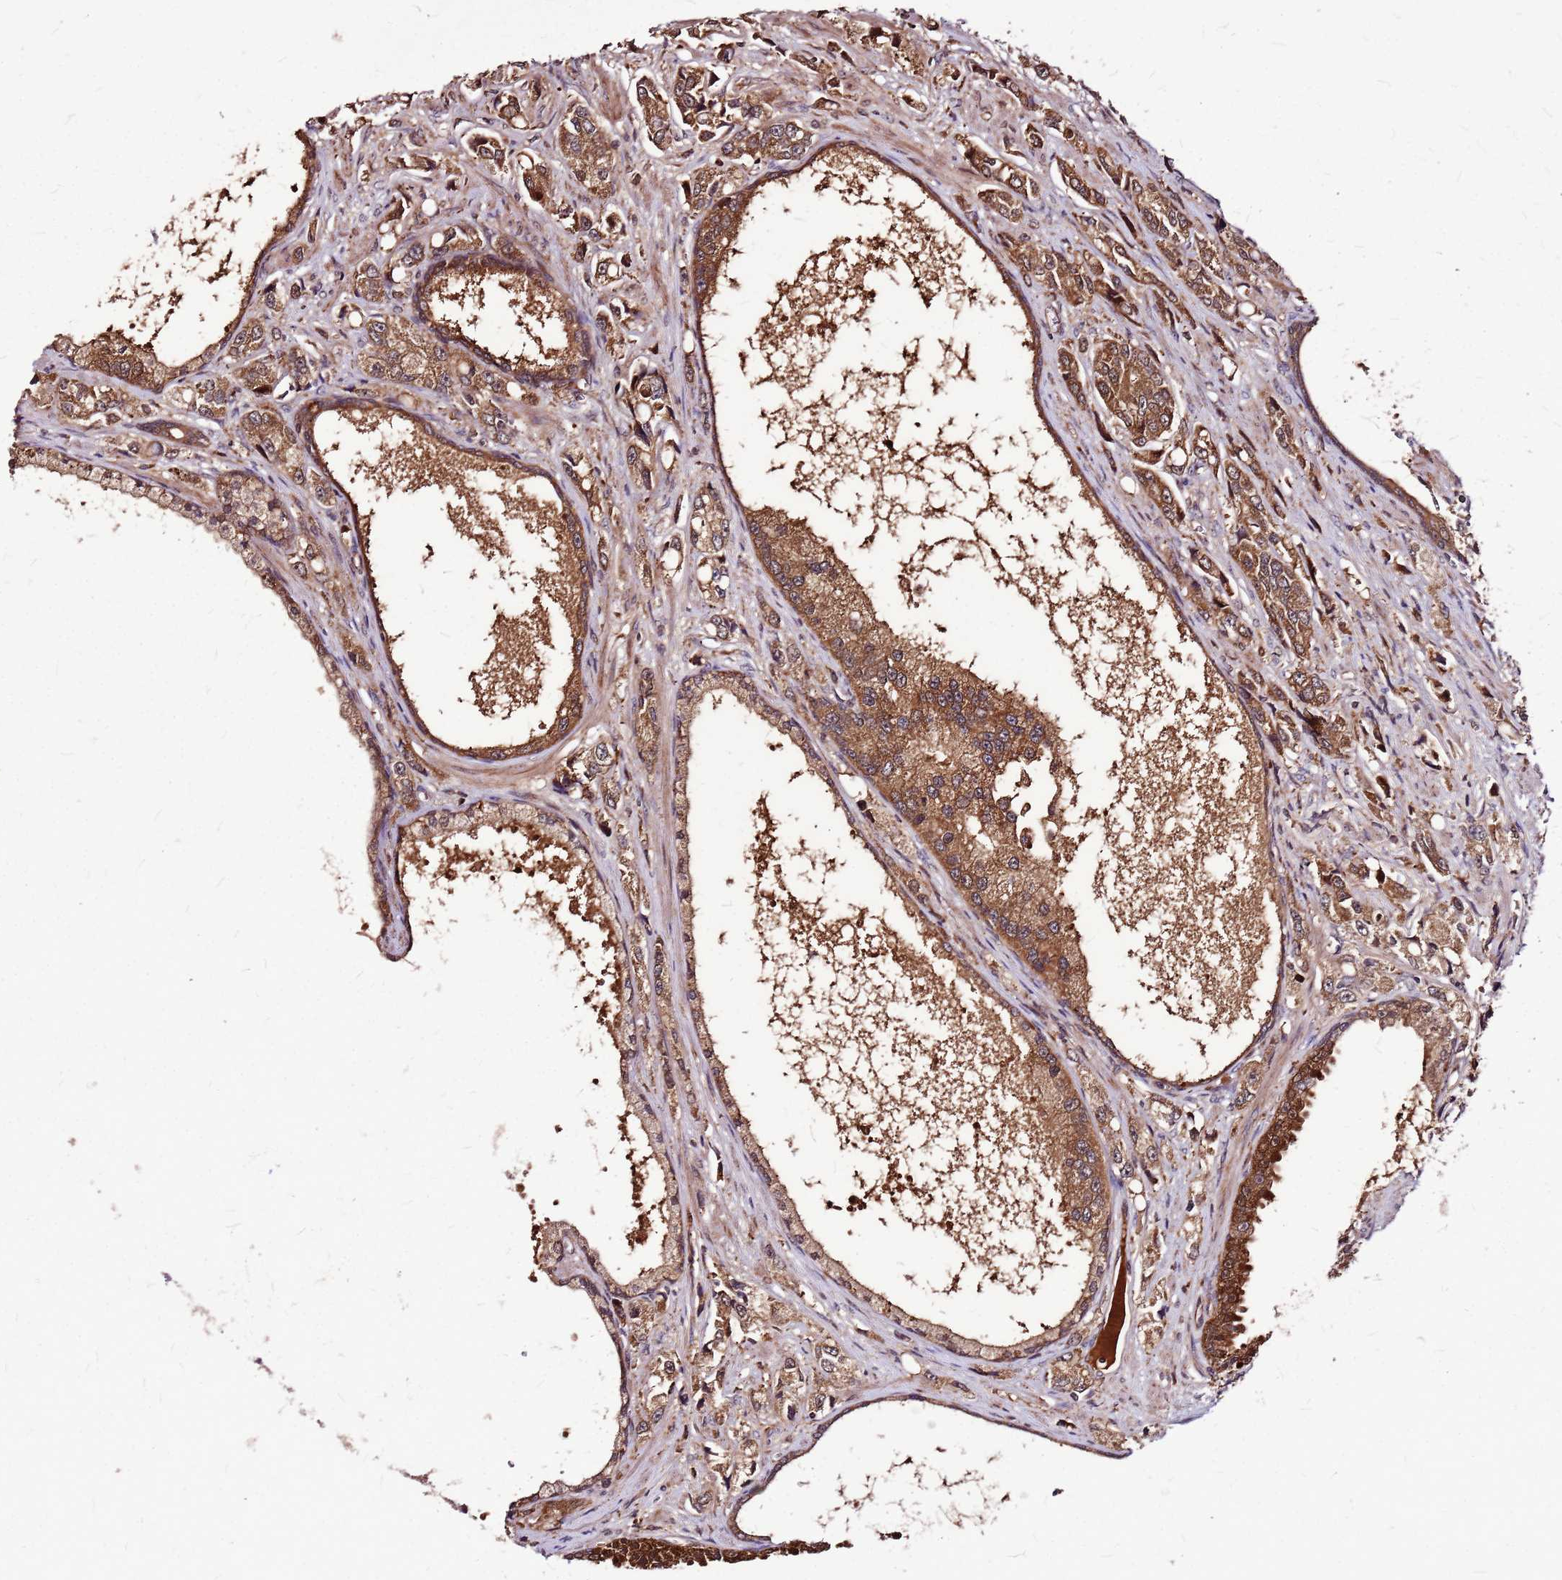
{"staining": {"intensity": "moderate", "quantity": ">75%", "location": "cytoplasmic/membranous"}, "tissue": "prostate cancer", "cell_type": "Tumor cells", "image_type": "cancer", "snomed": [{"axis": "morphology", "description": "Adenocarcinoma, High grade"}, {"axis": "topography", "description": "Prostate"}], "caption": "An image showing moderate cytoplasmic/membranous staining in approximately >75% of tumor cells in prostate cancer (adenocarcinoma (high-grade)), as visualized by brown immunohistochemical staining.", "gene": "LYPLAL1", "patient": {"sex": "male", "age": 74}}